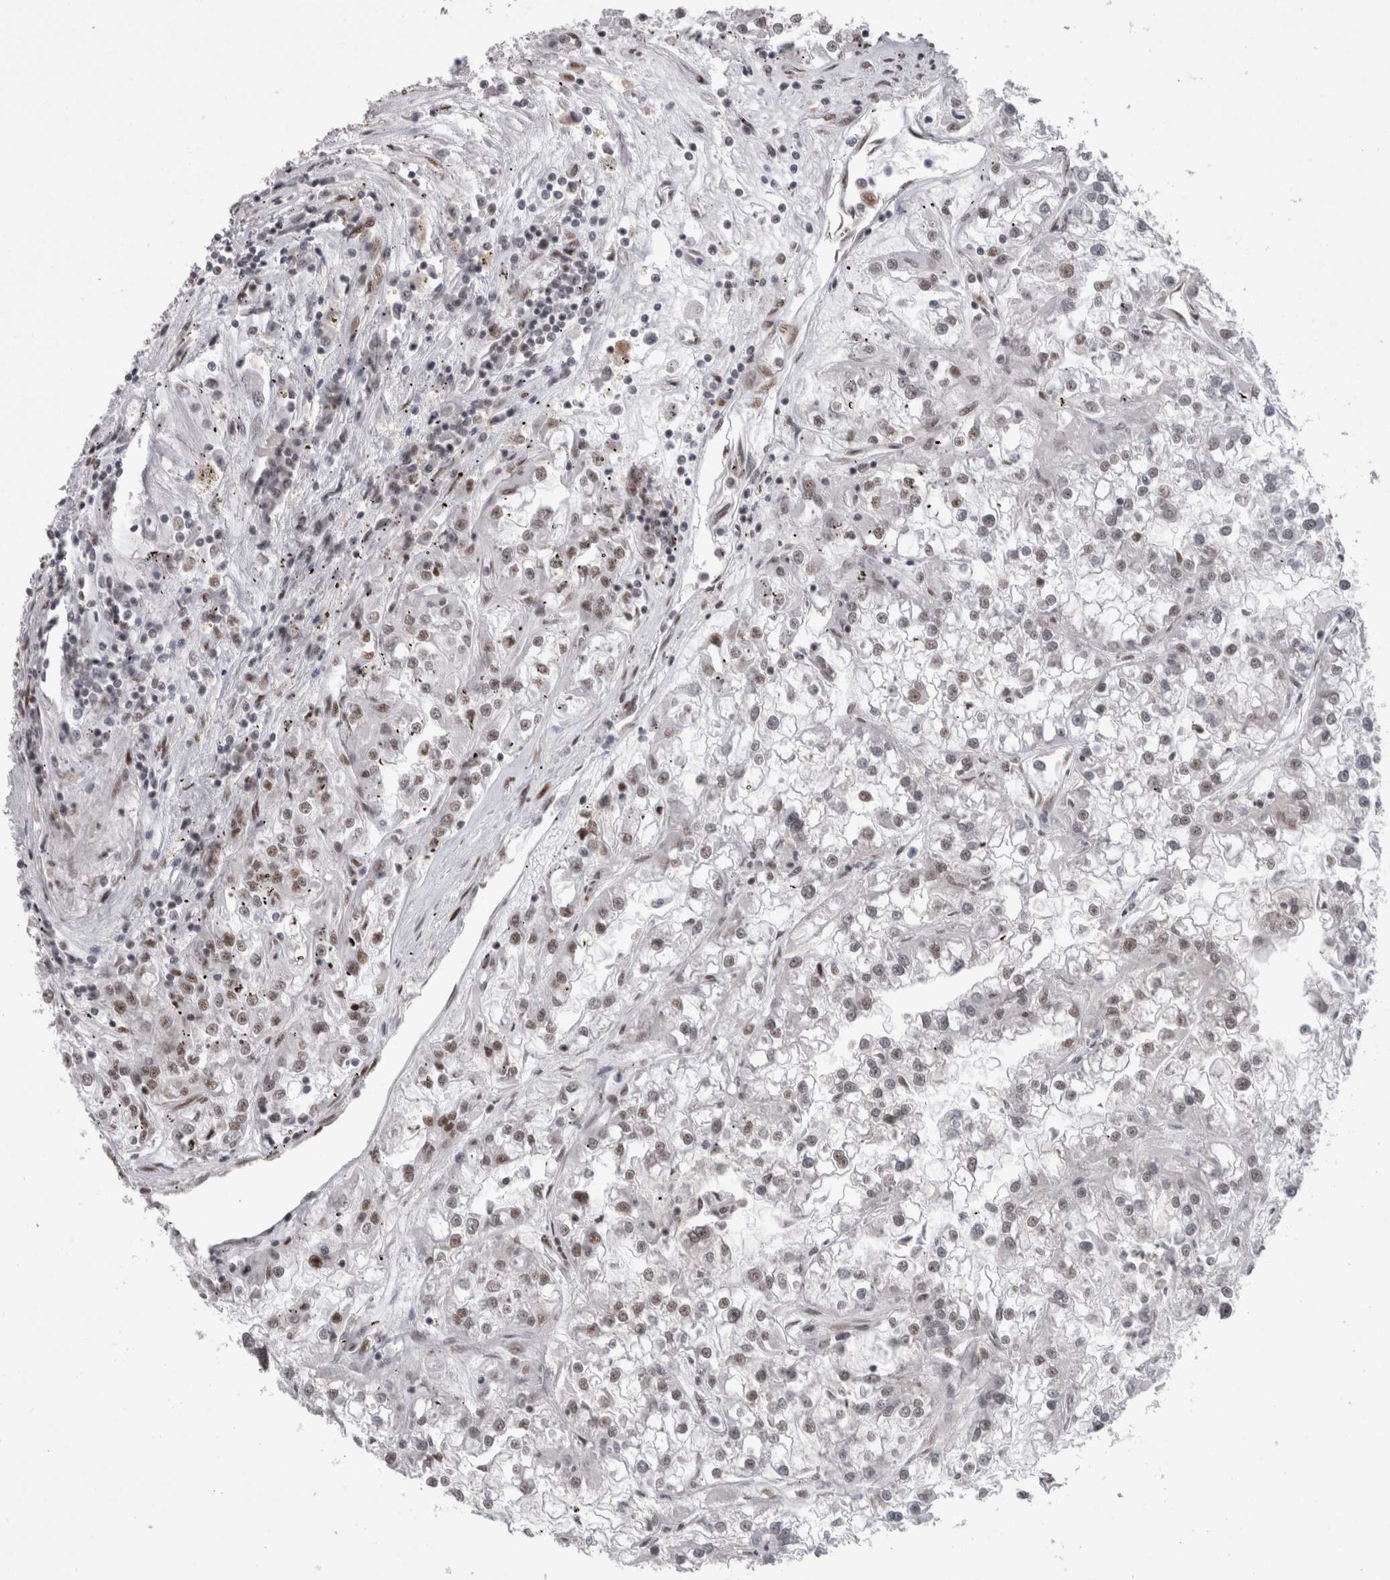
{"staining": {"intensity": "weak", "quantity": "25%-75%", "location": "nuclear"}, "tissue": "renal cancer", "cell_type": "Tumor cells", "image_type": "cancer", "snomed": [{"axis": "morphology", "description": "Adenocarcinoma, NOS"}, {"axis": "topography", "description": "Kidney"}], "caption": "This is a micrograph of immunohistochemistry (IHC) staining of renal cancer, which shows weak expression in the nuclear of tumor cells.", "gene": "SNRNP40", "patient": {"sex": "female", "age": 52}}